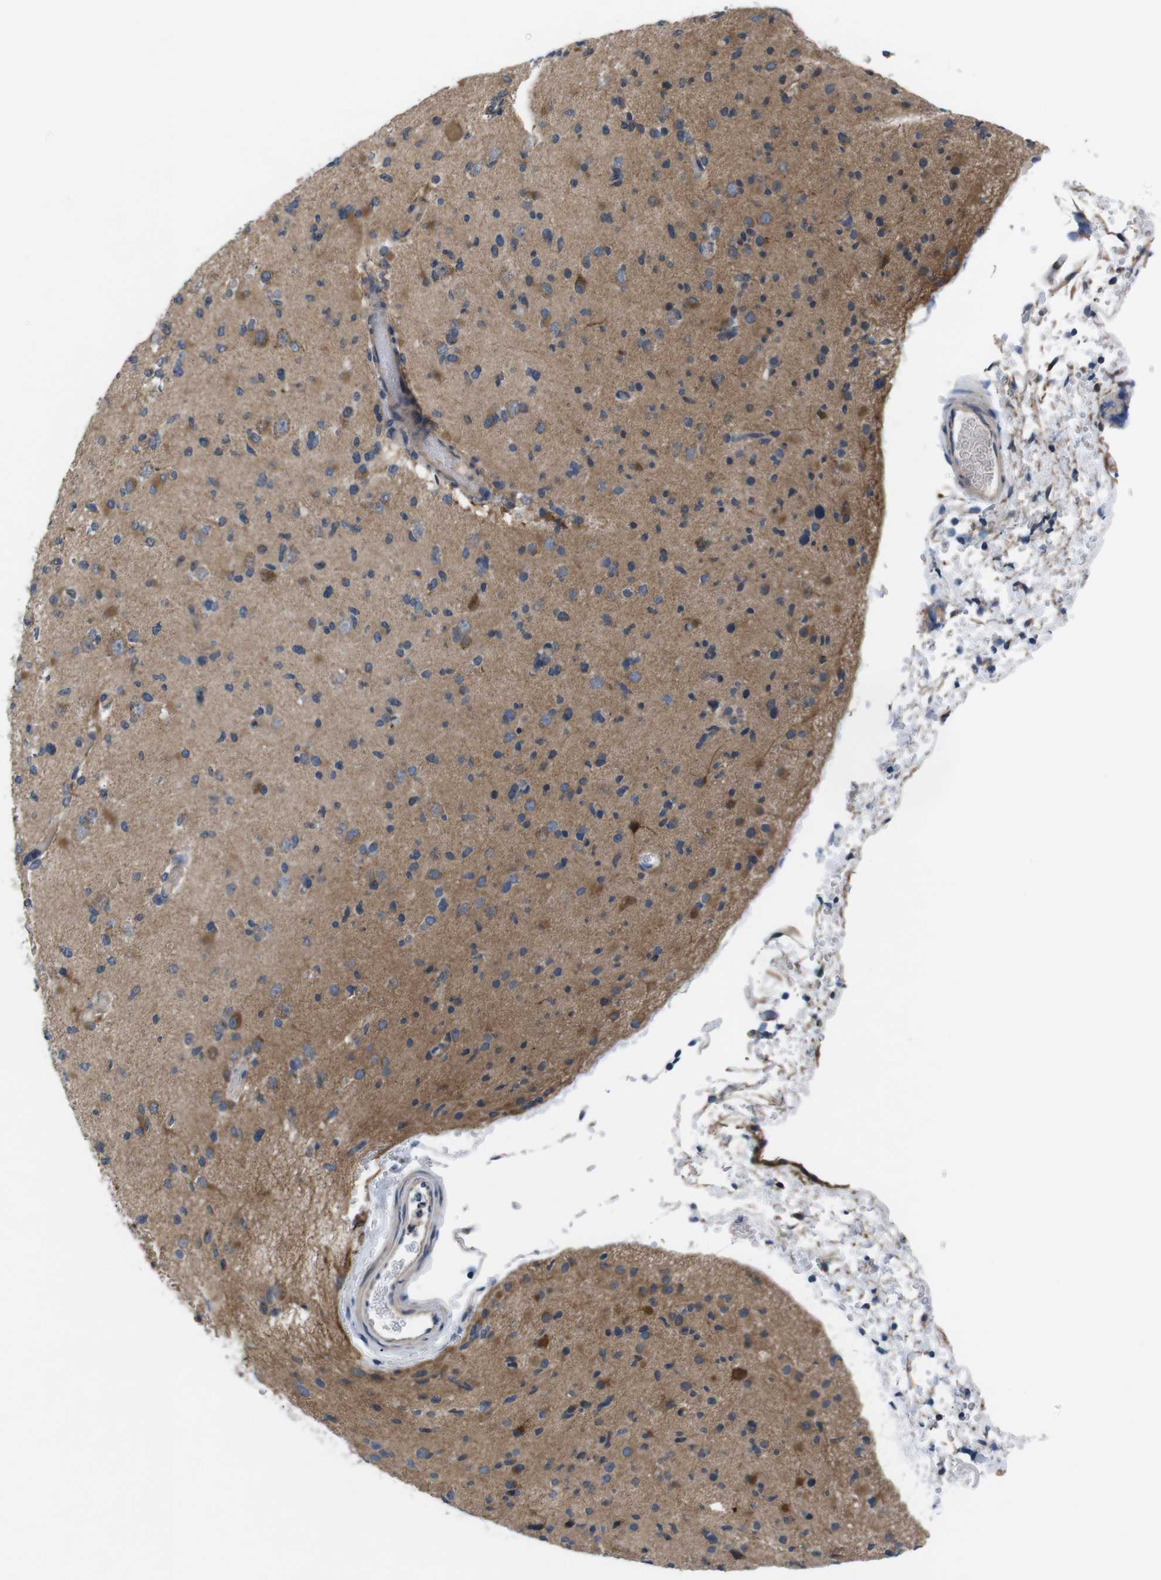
{"staining": {"intensity": "moderate", "quantity": "25%-75%", "location": "cytoplasmic/membranous"}, "tissue": "glioma", "cell_type": "Tumor cells", "image_type": "cancer", "snomed": [{"axis": "morphology", "description": "Glioma, malignant, Low grade"}, {"axis": "topography", "description": "Brain"}], "caption": "A brown stain highlights moderate cytoplasmic/membranous staining of a protein in human malignant low-grade glioma tumor cells.", "gene": "JAK1", "patient": {"sex": "female", "age": 22}}